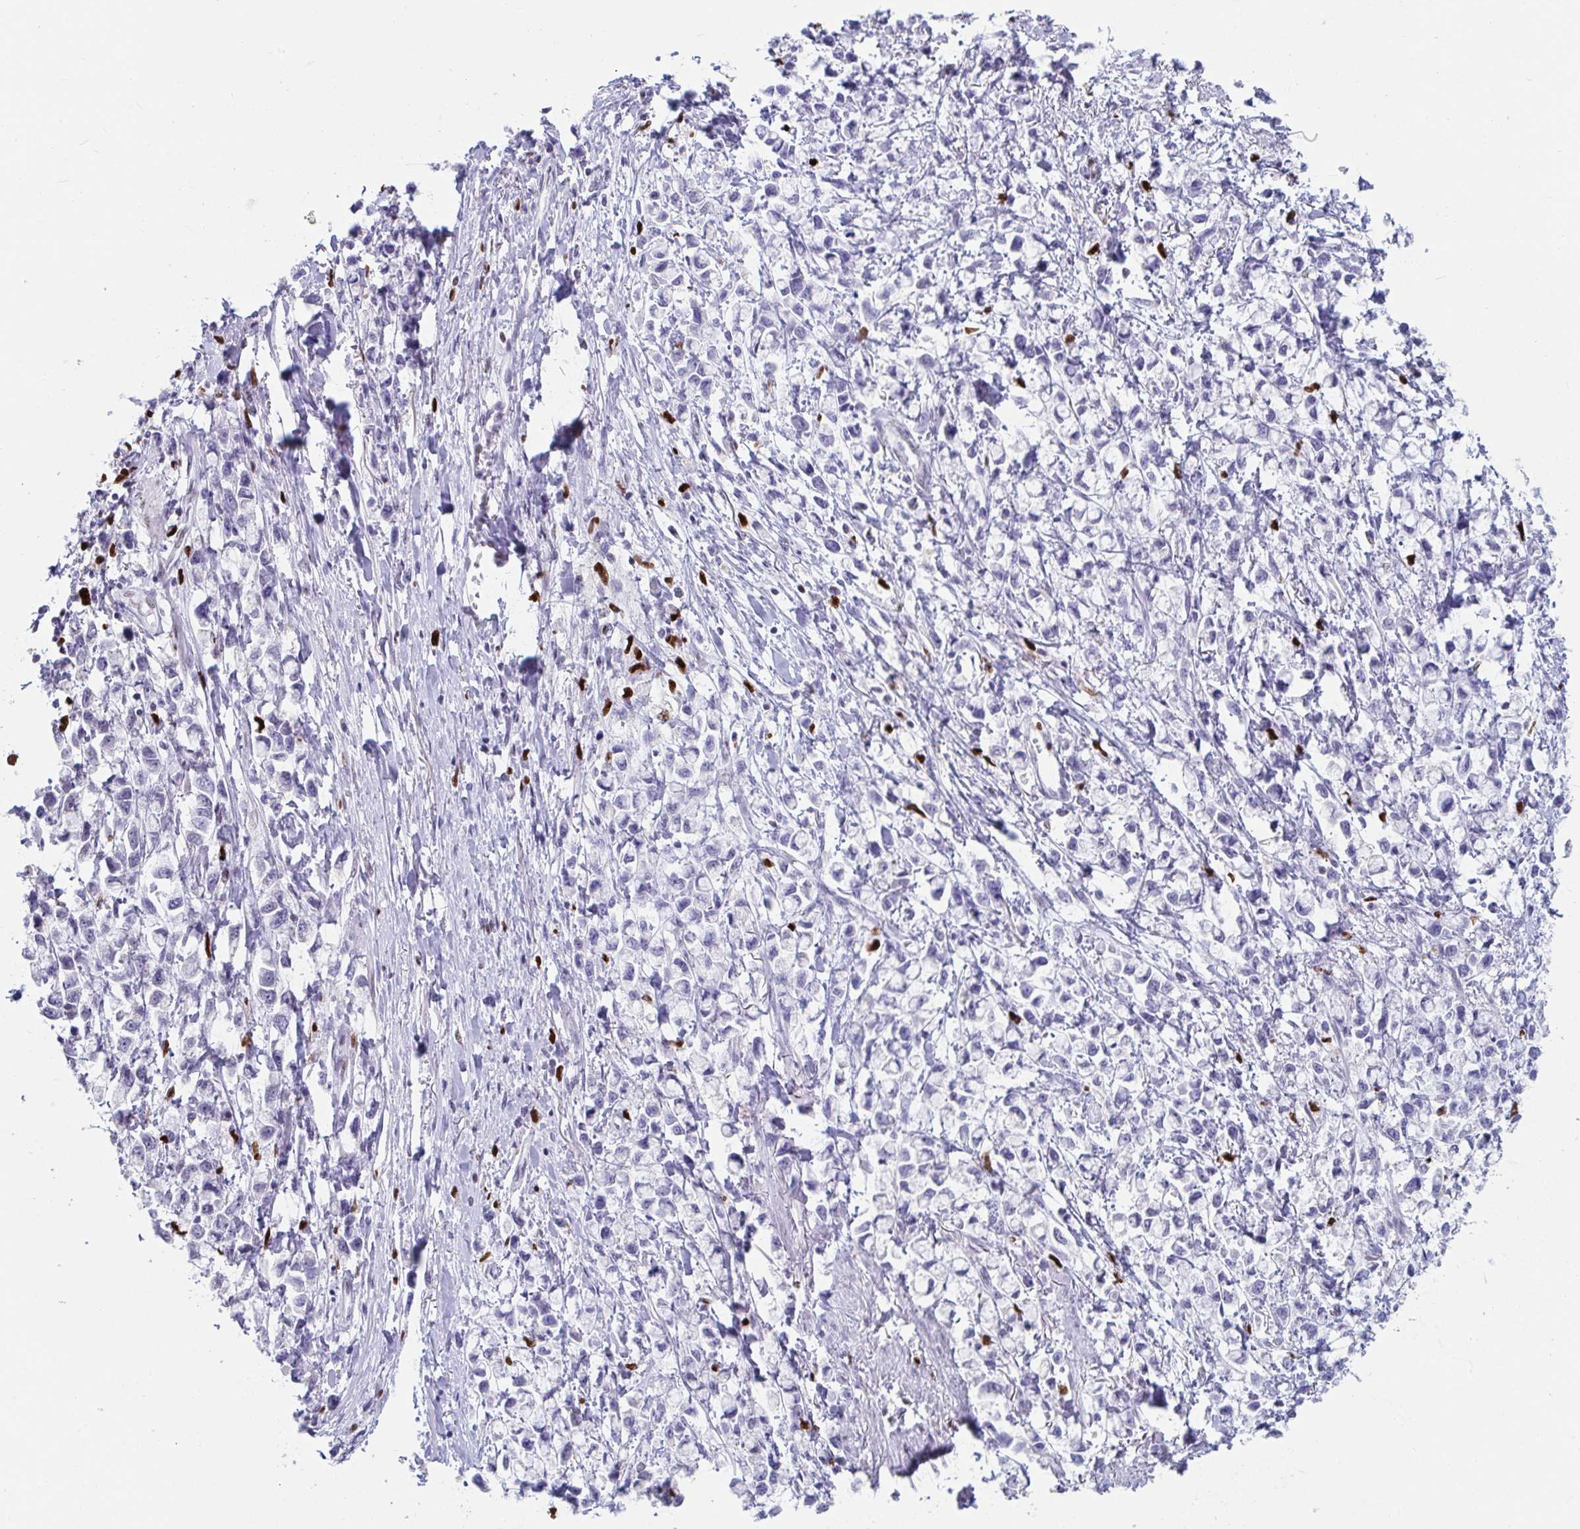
{"staining": {"intensity": "negative", "quantity": "none", "location": "none"}, "tissue": "stomach cancer", "cell_type": "Tumor cells", "image_type": "cancer", "snomed": [{"axis": "morphology", "description": "Adenocarcinoma, NOS"}, {"axis": "topography", "description": "Stomach"}], "caption": "High power microscopy micrograph of an immunohistochemistry (IHC) micrograph of adenocarcinoma (stomach), revealing no significant positivity in tumor cells. (DAB (3,3'-diaminobenzidine) immunohistochemistry, high magnification).", "gene": "ZNF586", "patient": {"sex": "female", "age": 81}}